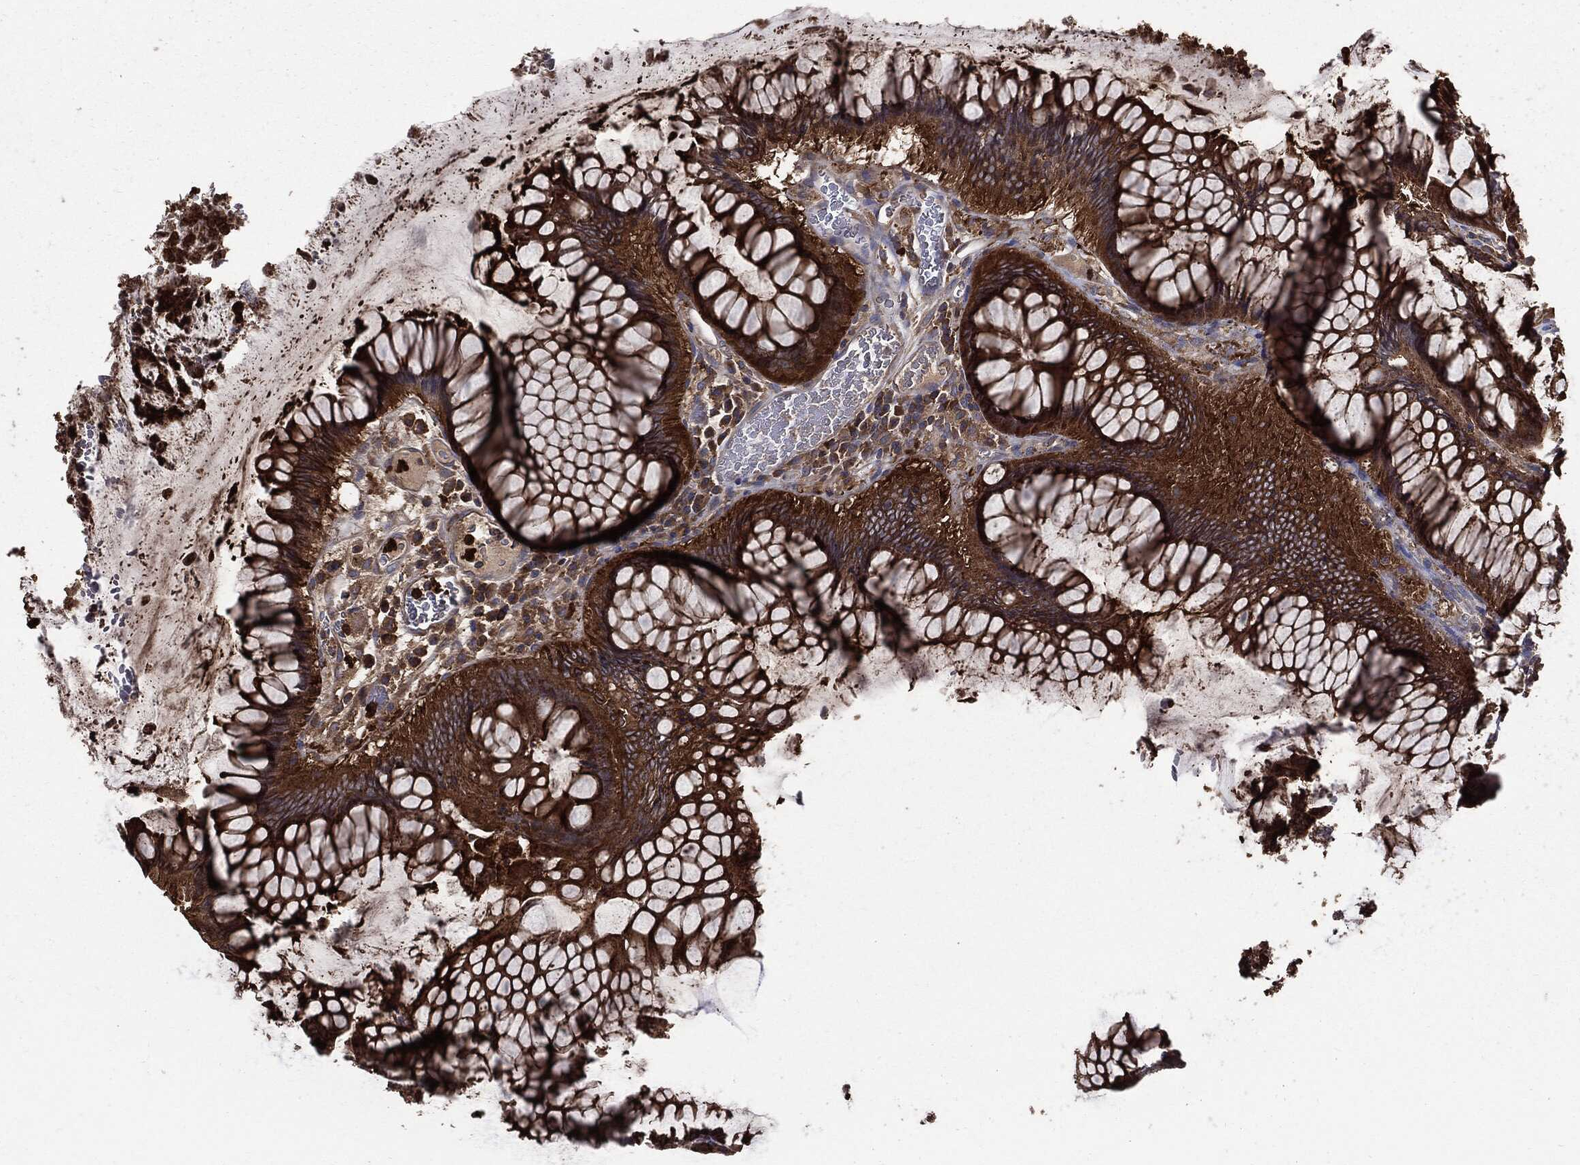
{"staining": {"intensity": "strong", "quantity": "25%-75%", "location": "cytoplasmic/membranous"}, "tissue": "colorectal cancer", "cell_type": "Tumor cells", "image_type": "cancer", "snomed": [{"axis": "morphology", "description": "Adenocarcinoma, NOS"}, {"axis": "topography", "description": "Colon"}], "caption": "Tumor cells demonstrate high levels of strong cytoplasmic/membranous staining in approximately 25%-75% of cells in adenocarcinoma (colorectal). (IHC, brightfield microscopy, high magnification).", "gene": "PDCD6IP", "patient": {"sex": "female", "age": 67}}